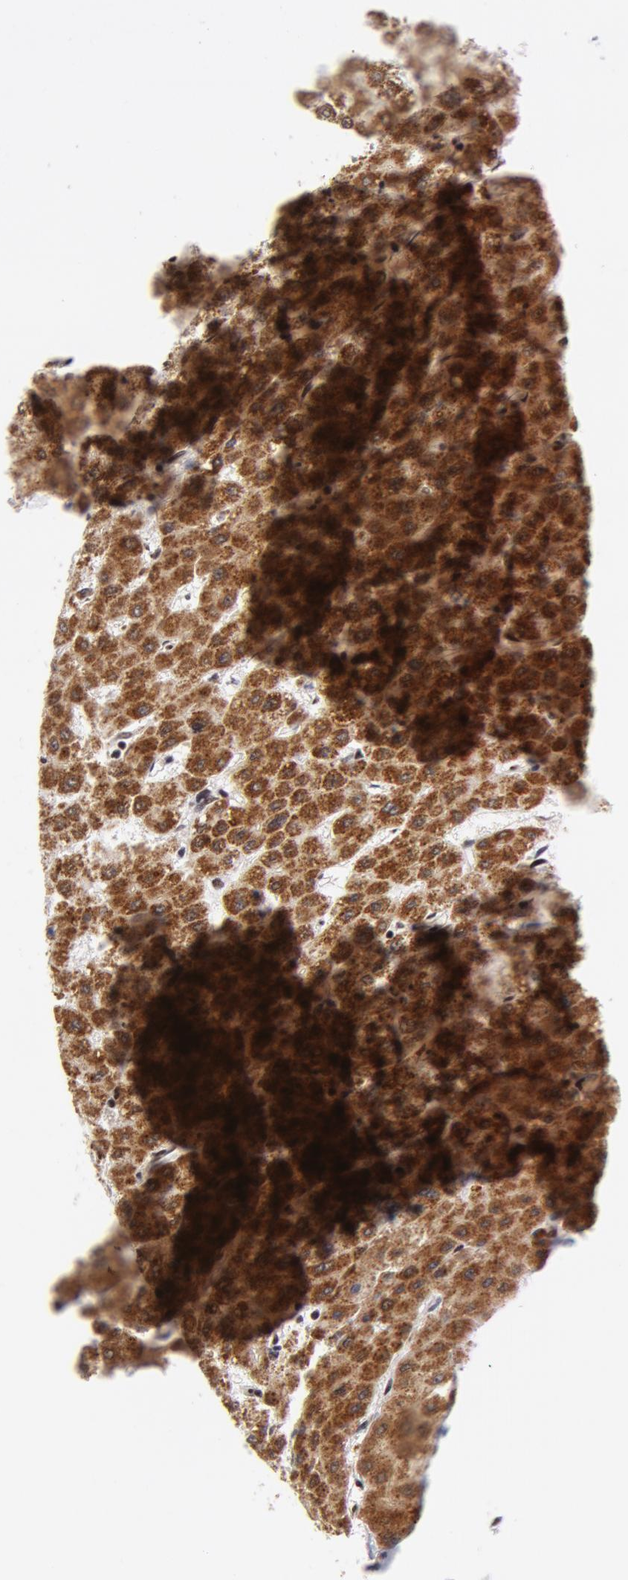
{"staining": {"intensity": "strong", "quantity": ">75%", "location": "cytoplasmic/membranous,nuclear"}, "tissue": "liver cancer", "cell_type": "Tumor cells", "image_type": "cancer", "snomed": [{"axis": "morphology", "description": "Carcinoma, Hepatocellular, NOS"}, {"axis": "topography", "description": "Liver"}], "caption": "There is high levels of strong cytoplasmic/membranous and nuclear staining in tumor cells of liver hepatocellular carcinoma, as demonstrated by immunohistochemical staining (brown color).", "gene": "VRTN", "patient": {"sex": "female", "age": 52}}